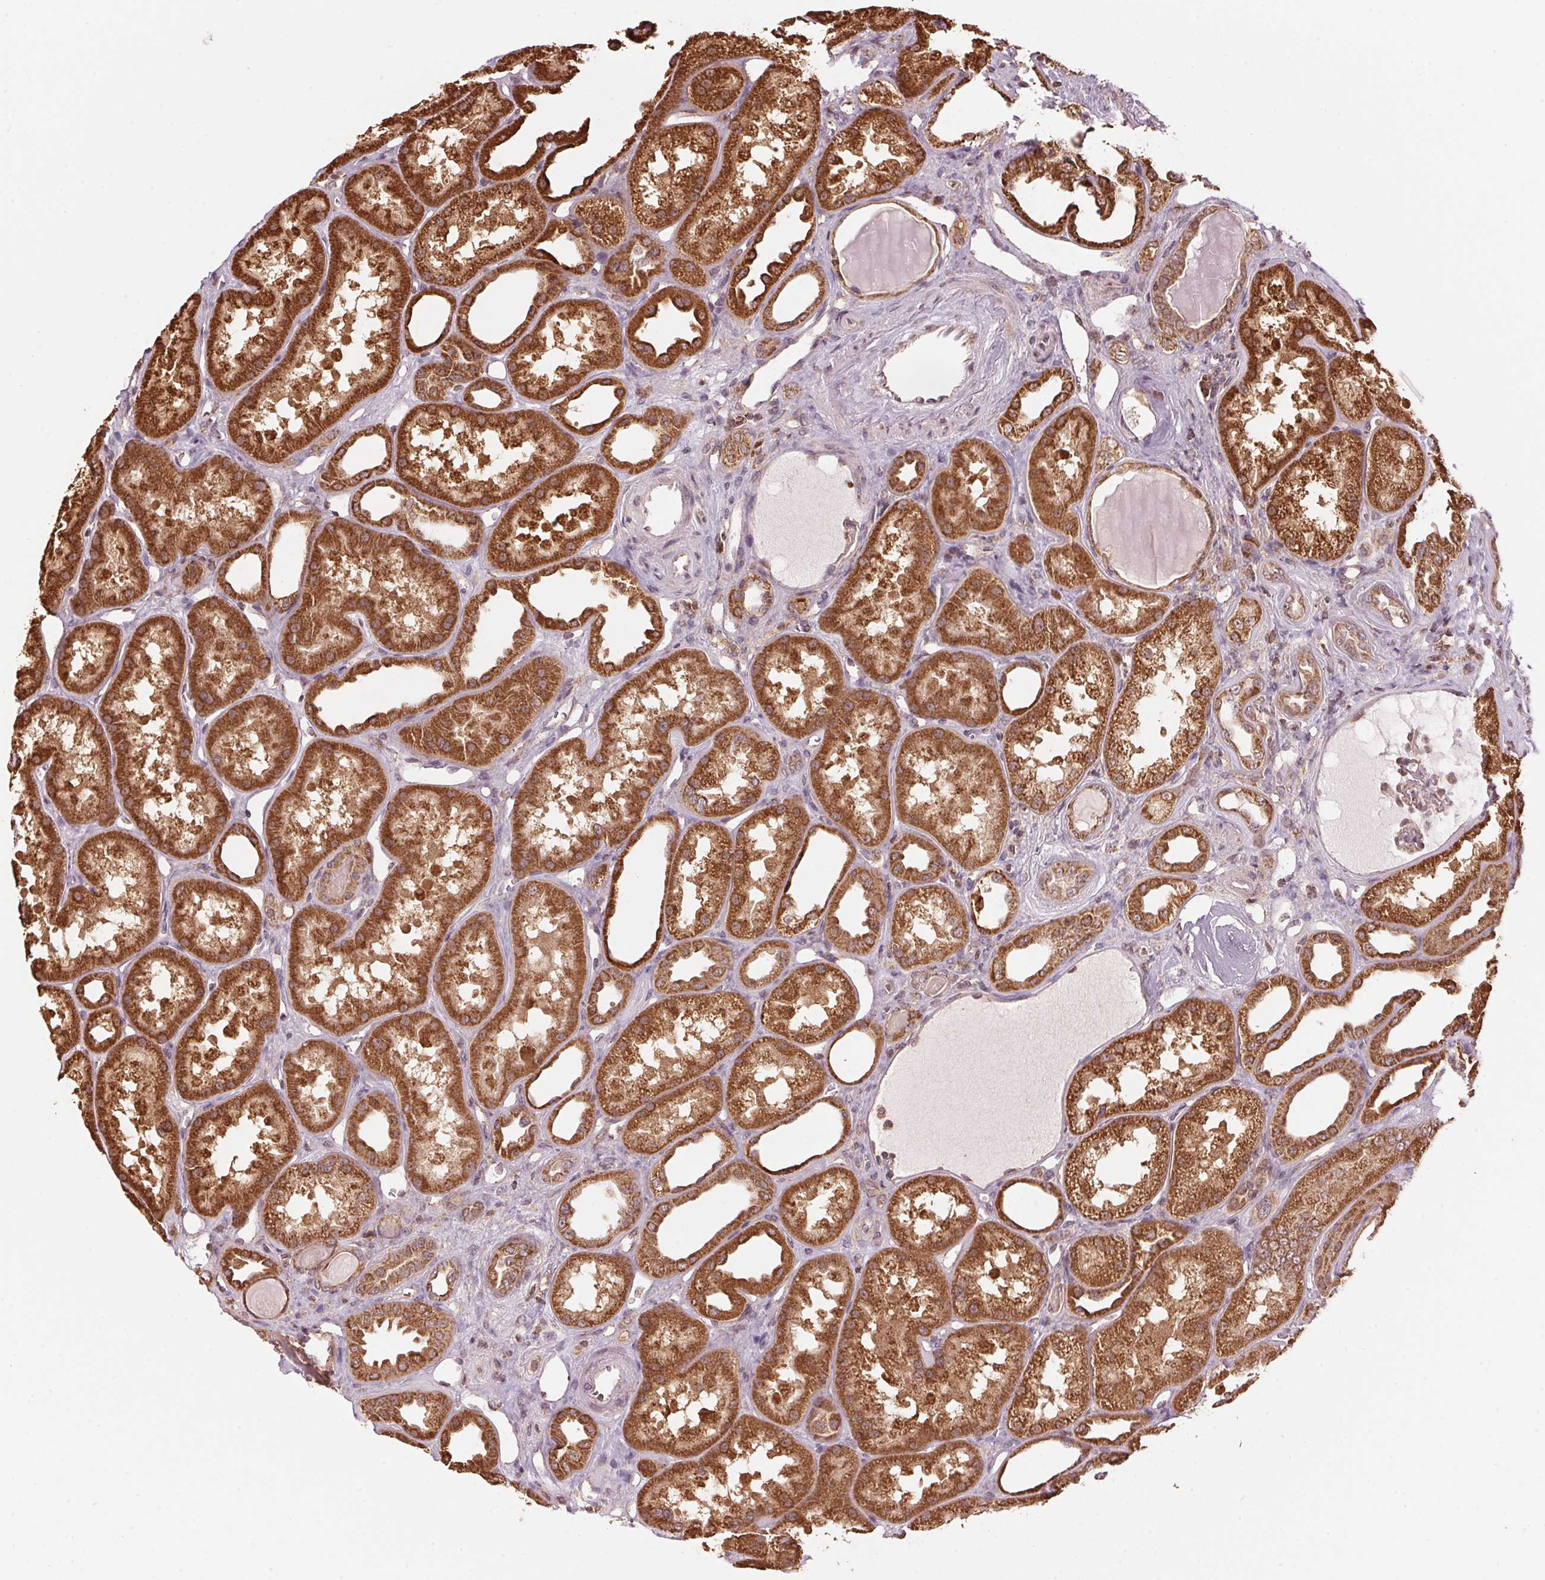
{"staining": {"intensity": "negative", "quantity": "none", "location": "none"}, "tissue": "kidney", "cell_type": "Cells in glomeruli", "image_type": "normal", "snomed": [{"axis": "morphology", "description": "Normal tissue, NOS"}, {"axis": "topography", "description": "Kidney"}], "caption": "This is an immunohistochemistry histopathology image of benign kidney. There is no positivity in cells in glomeruli.", "gene": "ARHGAP6", "patient": {"sex": "male", "age": 61}}